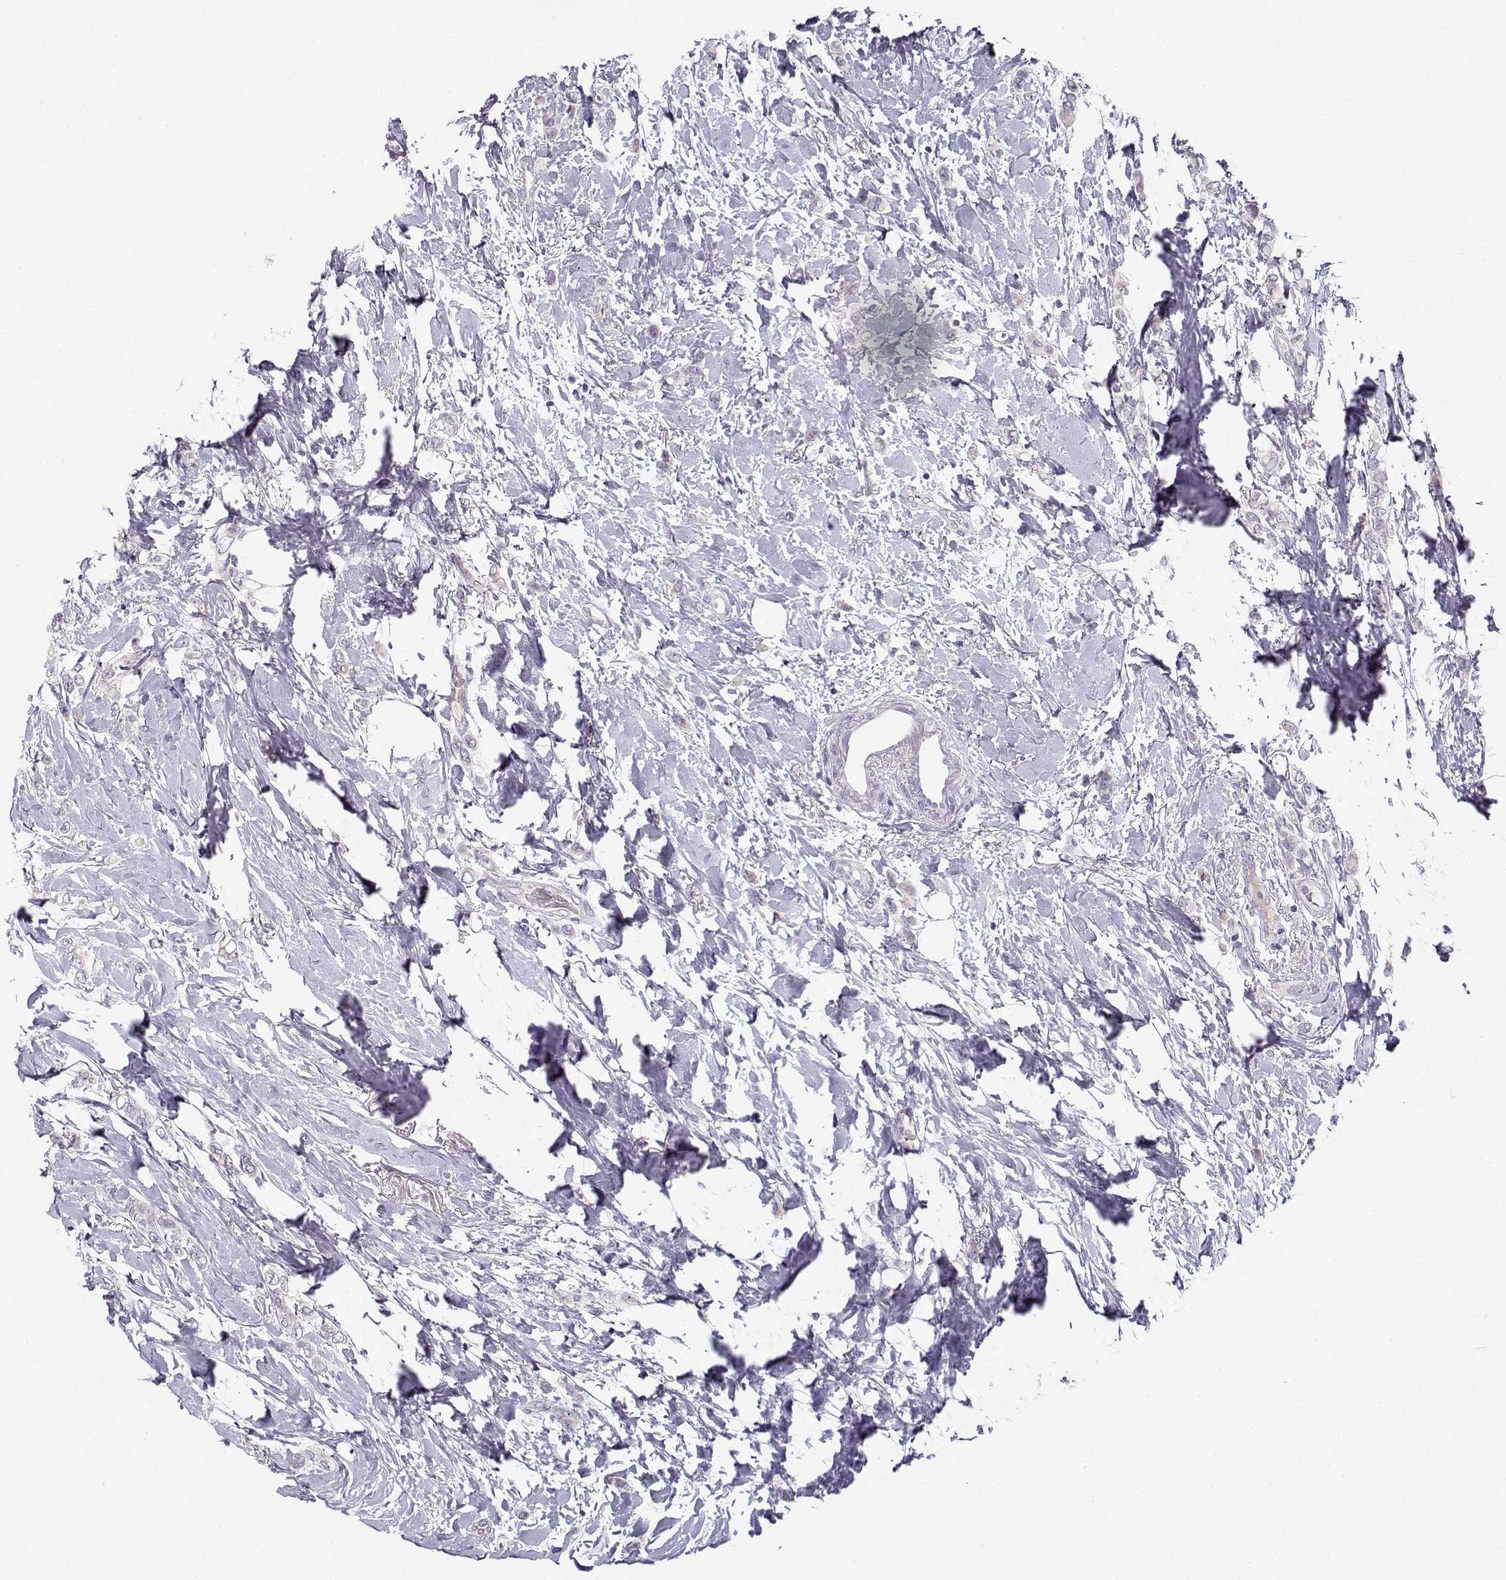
{"staining": {"intensity": "negative", "quantity": "none", "location": "none"}, "tissue": "breast cancer", "cell_type": "Tumor cells", "image_type": "cancer", "snomed": [{"axis": "morphology", "description": "Lobular carcinoma"}, {"axis": "topography", "description": "Breast"}], "caption": "This is a image of immunohistochemistry (IHC) staining of breast cancer, which shows no positivity in tumor cells.", "gene": "DDX25", "patient": {"sex": "female", "age": 66}}